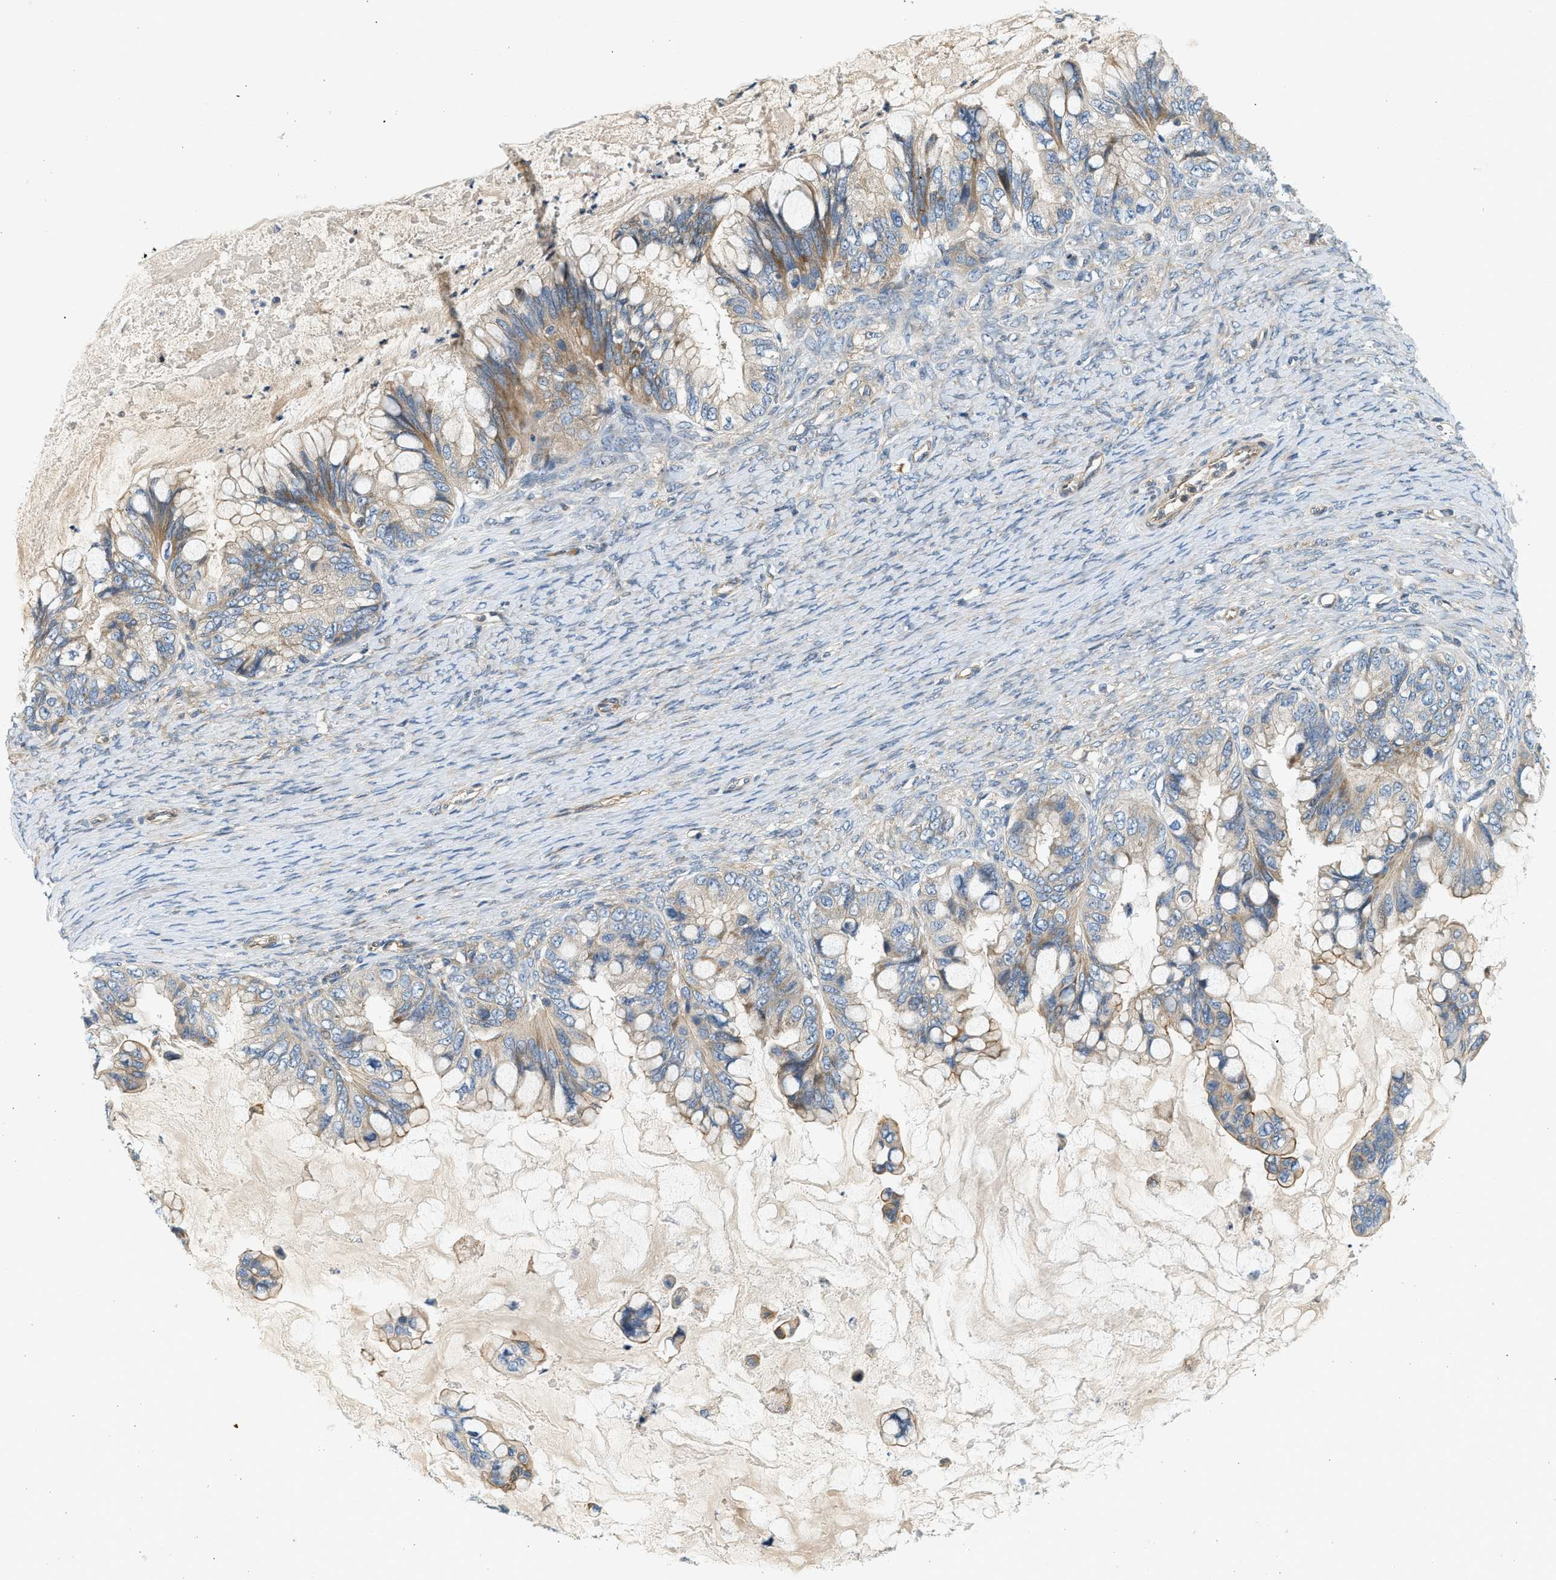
{"staining": {"intensity": "moderate", "quantity": "<25%", "location": "cytoplasmic/membranous"}, "tissue": "ovarian cancer", "cell_type": "Tumor cells", "image_type": "cancer", "snomed": [{"axis": "morphology", "description": "Cystadenocarcinoma, mucinous, NOS"}, {"axis": "topography", "description": "Ovary"}], "caption": "Protein staining by IHC reveals moderate cytoplasmic/membranous positivity in approximately <25% of tumor cells in ovarian cancer (mucinous cystadenocarcinoma). The protein is stained brown, and the nuclei are stained in blue (DAB IHC with brightfield microscopy, high magnification).", "gene": "KDELR2", "patient": {"sex": "female", "age": 80}}